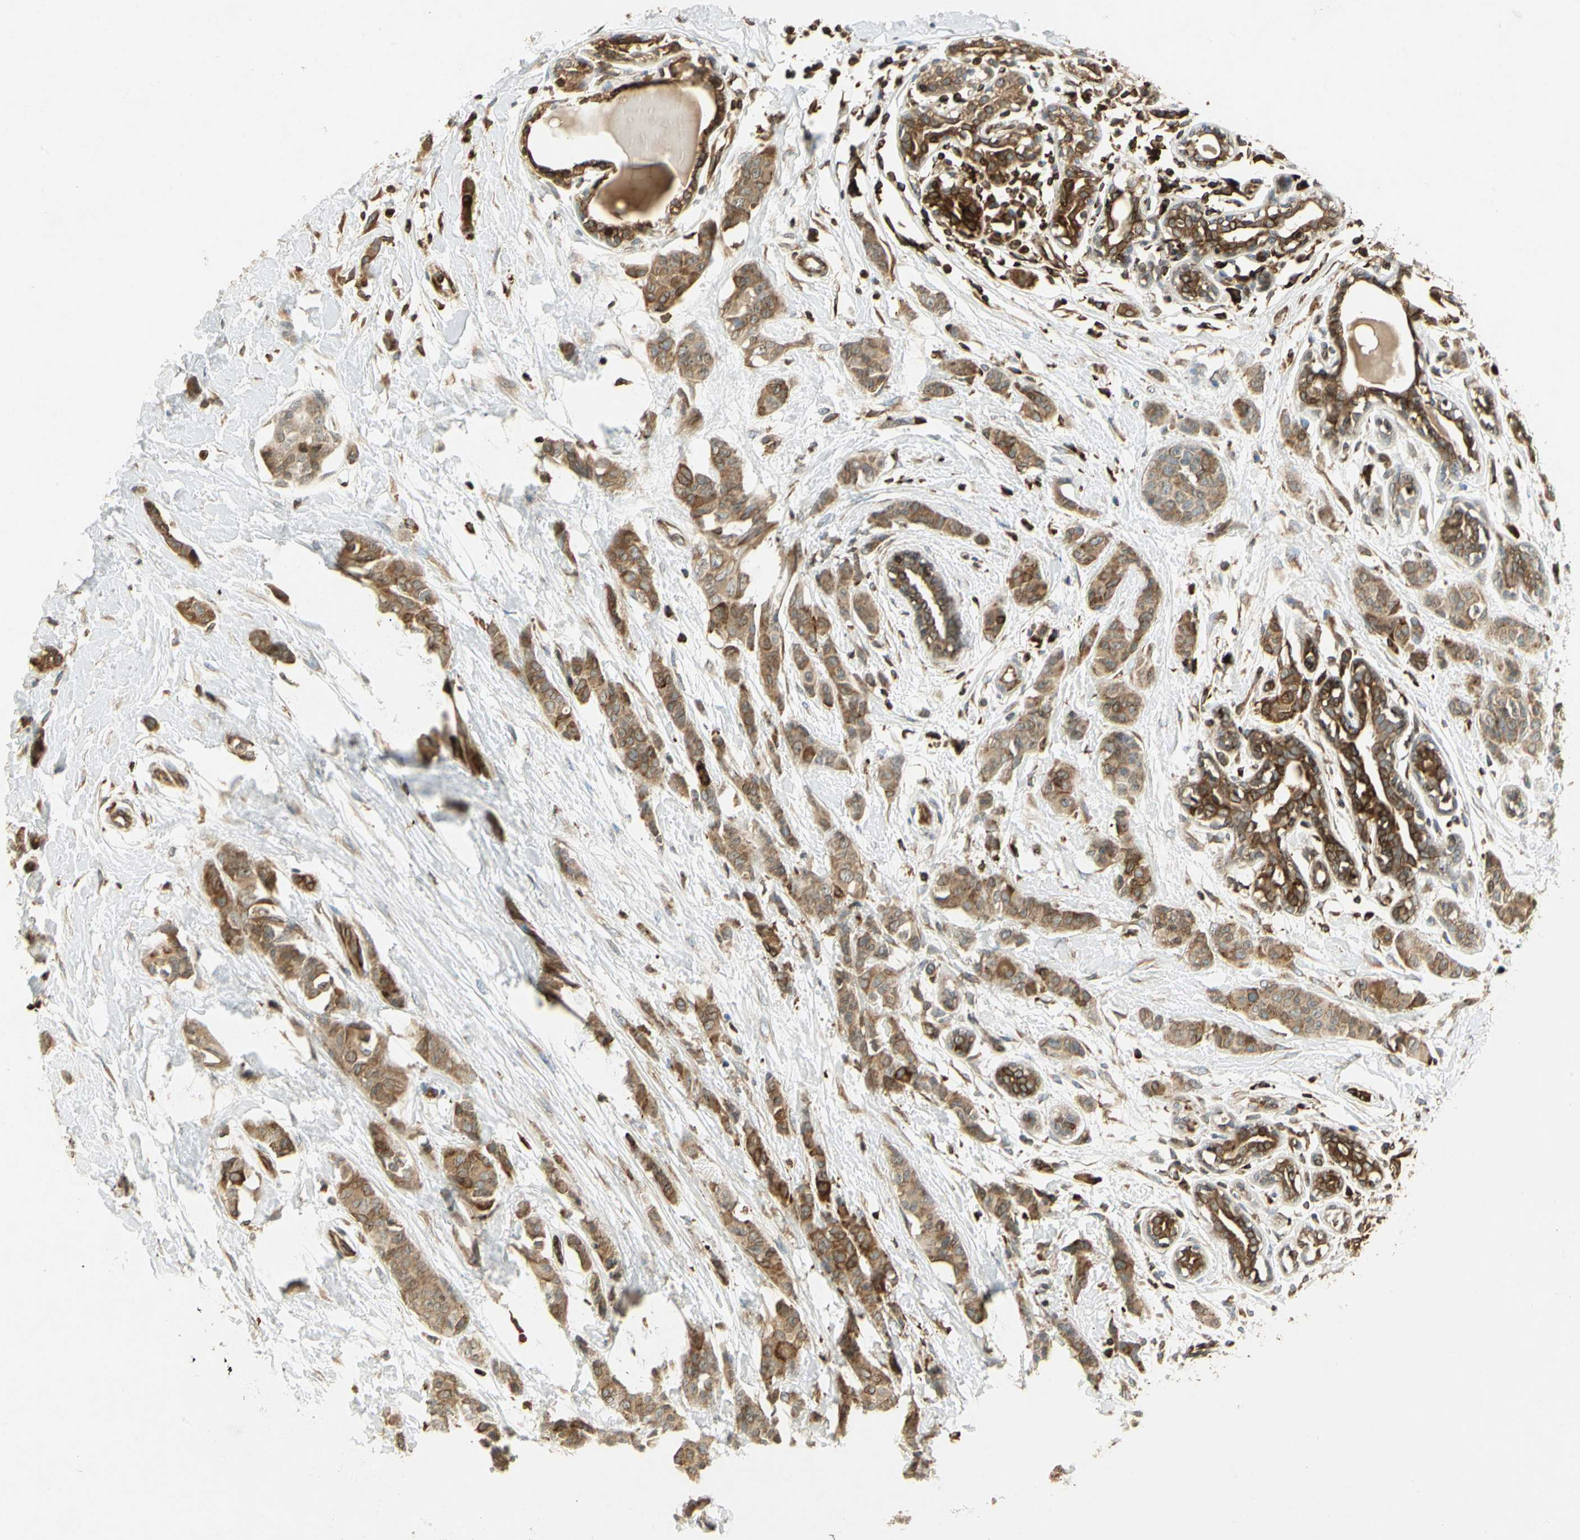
{"staining": {"intensity": "moderate", "quantity": ">75%", "location": "cytoplasmic/membranous"}, "tissue": "breast cancer", "cell_type": "Tumor cells", "image_type": "cancer", "snomed": [{"axis": "morphology", "description": "Normal tissue, NOS"}, {"axis": "morphology", "description": "Duct carcinoma"}, {"axis": "topography", "description": "Breast"}], "caption": "Breast cancer stained with a brown dye exhibits moderate cytoplasmic/membranous positive expression in about >75% of tumor cells.", "gene": "TAPBP", "patient": {"sex": "female", "age": 40}}